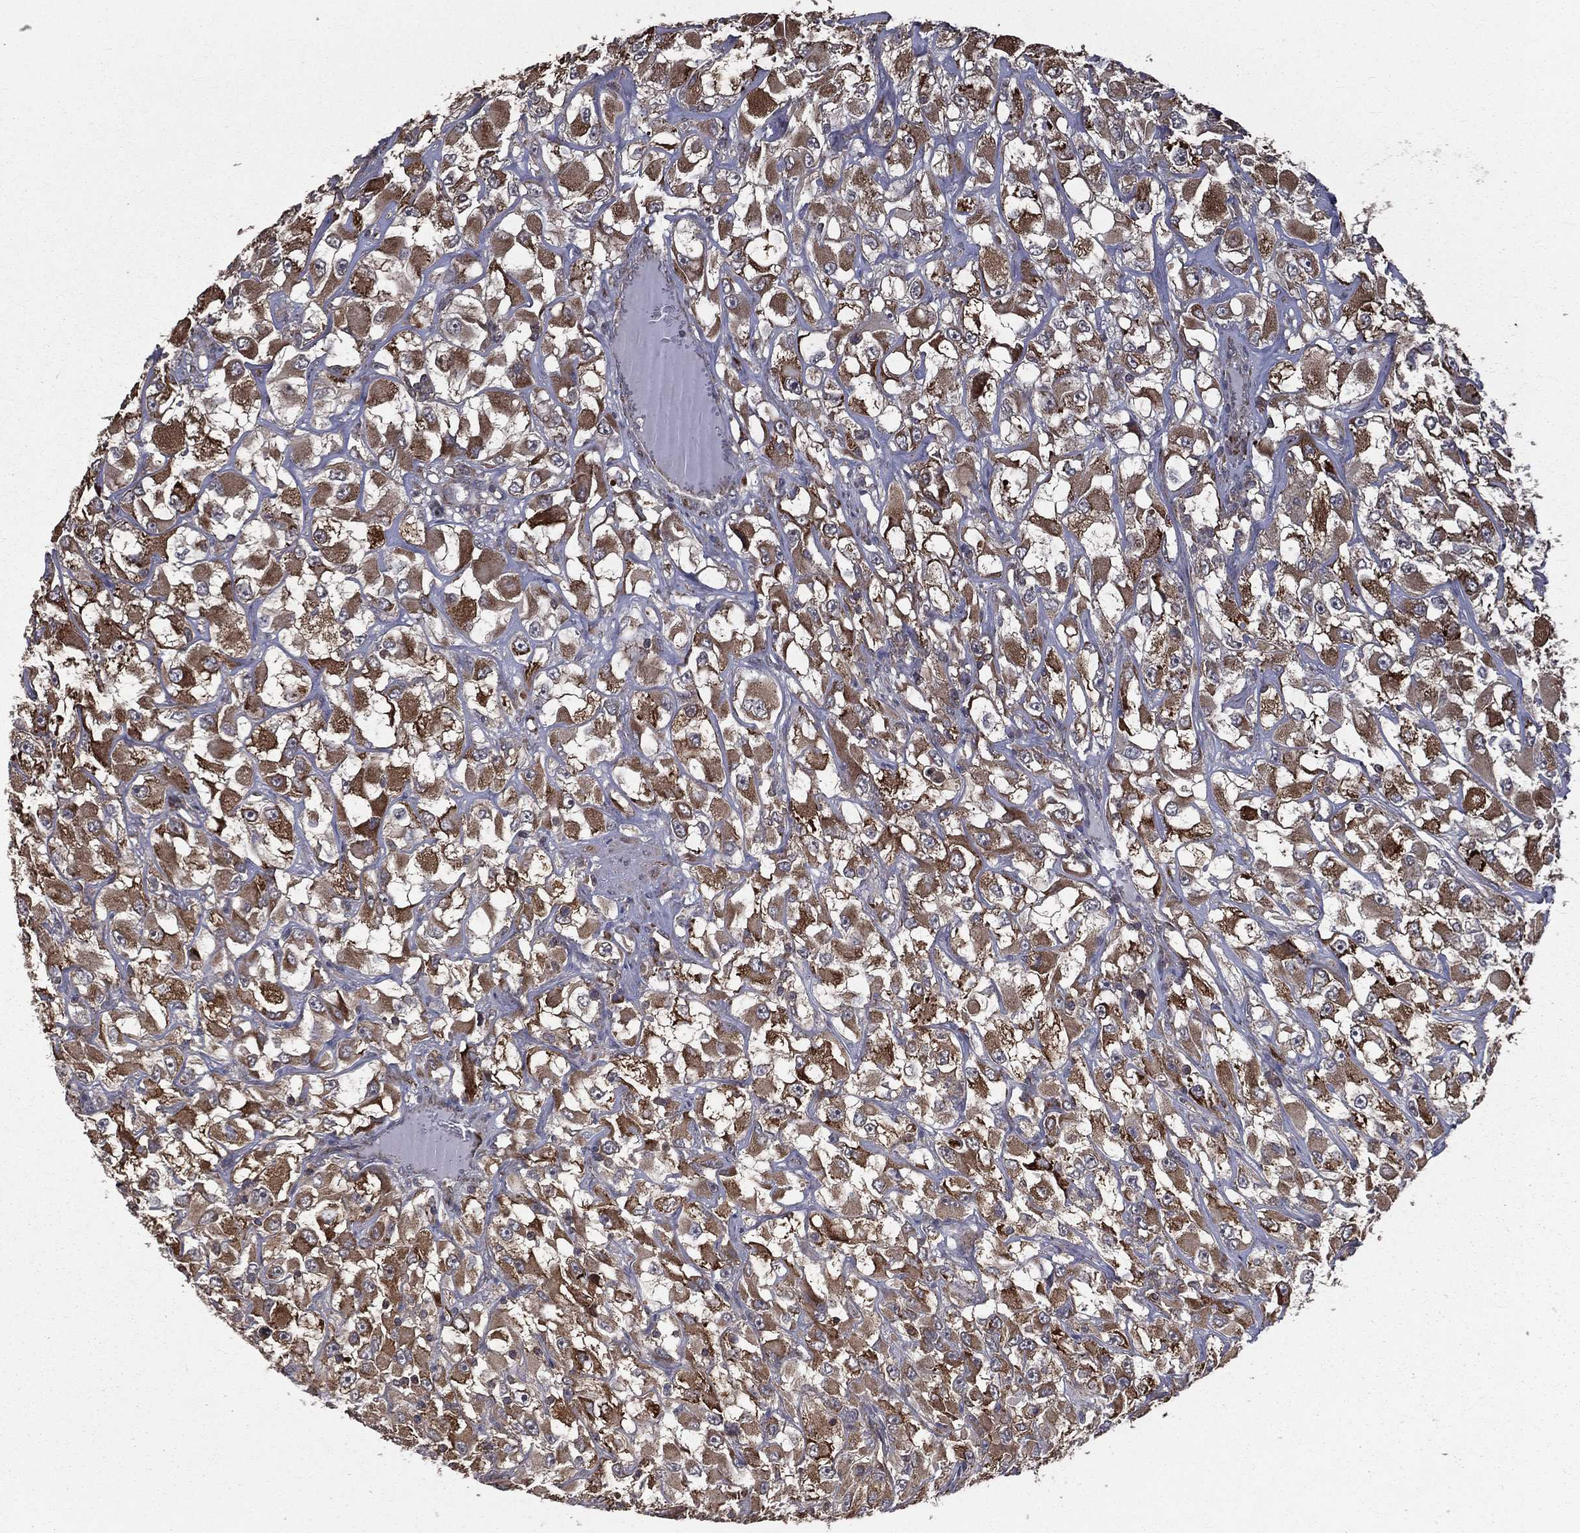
{"staining": {"intensity": "moderate", "quantity": ">75%", "location": "cytoplasmic/membranous"}, "tissue": "renal cancer", "cell_type": "Tumor cells", "image_type": "cancer", "snomed": [{"axis": "morphology", "description": "Adenocarcinoma, NOS"}, {"axis": "topography", "description": "Kidney"}], "caption": "This image reveals adenocarcinoma (renal) stained with immunohistochemistry to label a protein in brown. The cytoplasmic/membranous of tumor cells show moderate positivity for the protein. Nuclei are counter-stained blue.", "gene": "OLFML1", "patient": {"sex": "female", "age": 52}}